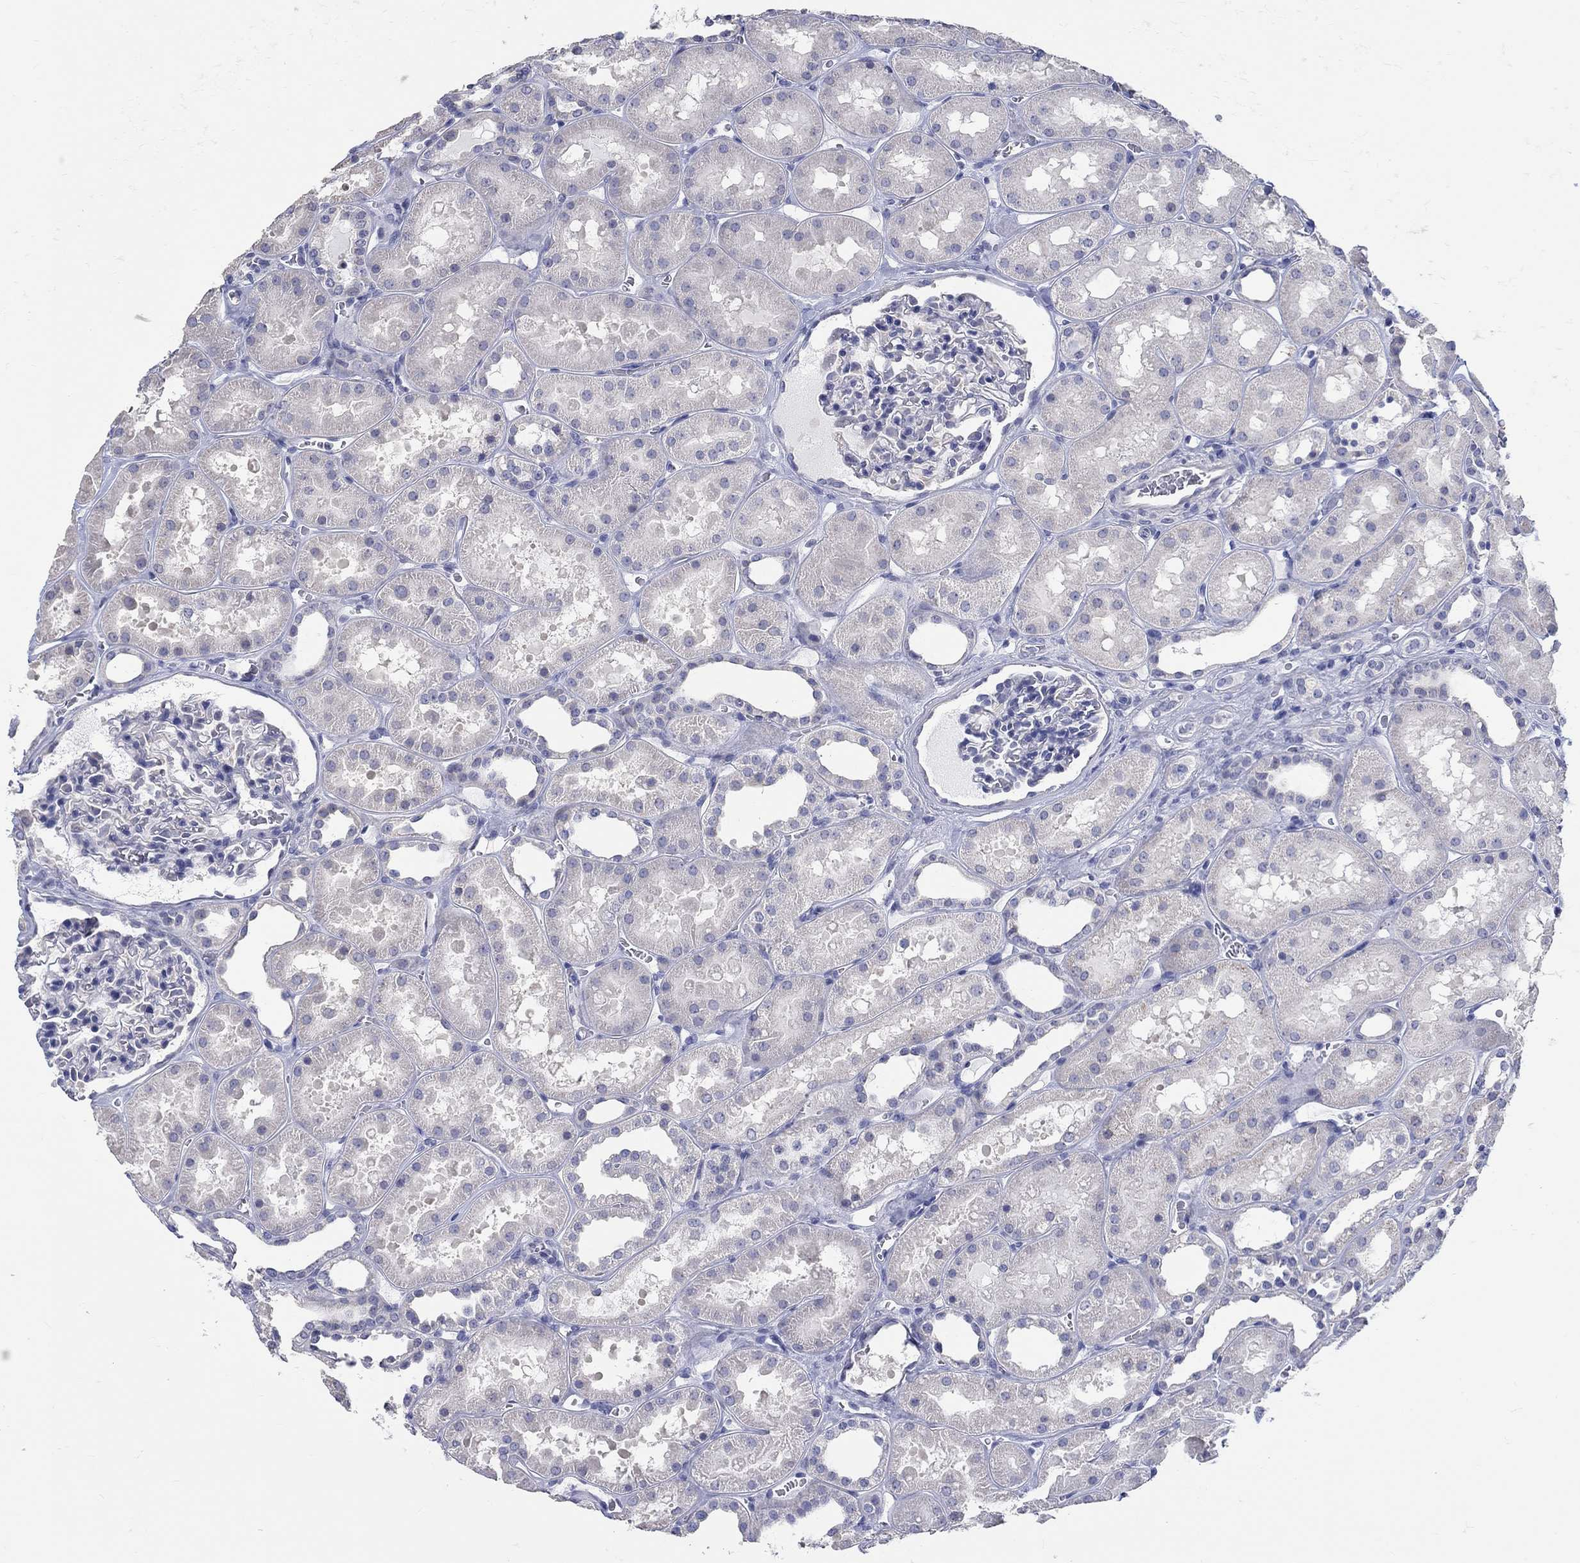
{"staining": {"intensity": "negative", "quantity": "none", "location": "none"}, "tissue": "kidney", "cell_type": "Cells in glomeruli", "image_type": "normal", "snomed": [{"axis": "morphology", "description": "Normal tissue, NOS"}, {"axis": "topography", "description": "Kidney"}], "caption": "IHC of normal kidney exhibits no expression in cells in glomeruli.", "gene": "LRRC4C", "patient": {"sex": "female", "age": 41}}